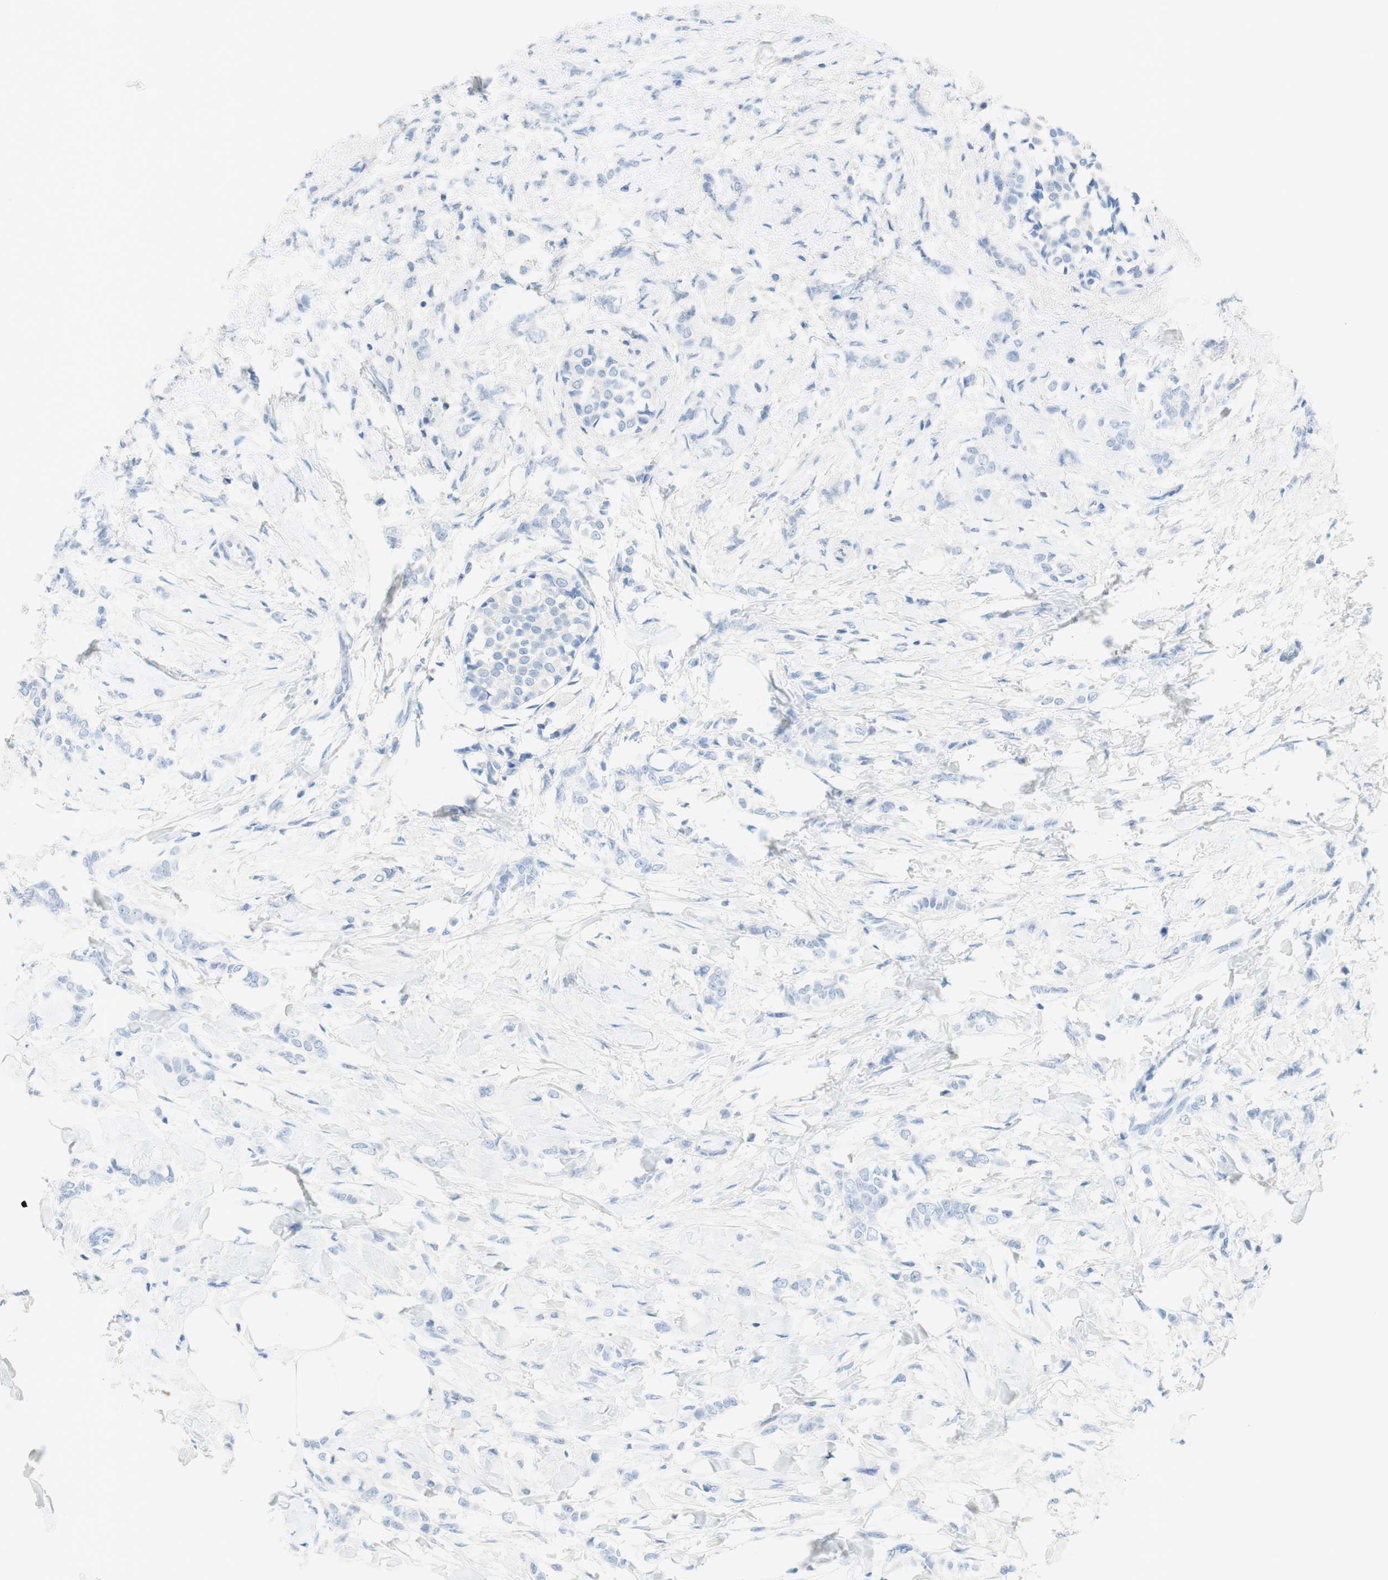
{"staining": {"intensity": "negative", "quantity": "none", "location": "none"}, "tissue": "breast cancer", "cell_type": "Tumor cells", "image_type": "cancer", "snomed": [{"axis": "morphology", "description": "Lobular carcinoma, in situ"}, {"axis": "morphology", "description": "Lobular carcinoma"}, {"axis": "topography", "description": "Breast"}], "caption": "A high-resolution micrograph shows IHC staining of breast lobular carcinoma in situ, which shows no significant expression in tumor cells.", "gene": "POLR2J3", "patient": {"sex": "female", "age": 41}}